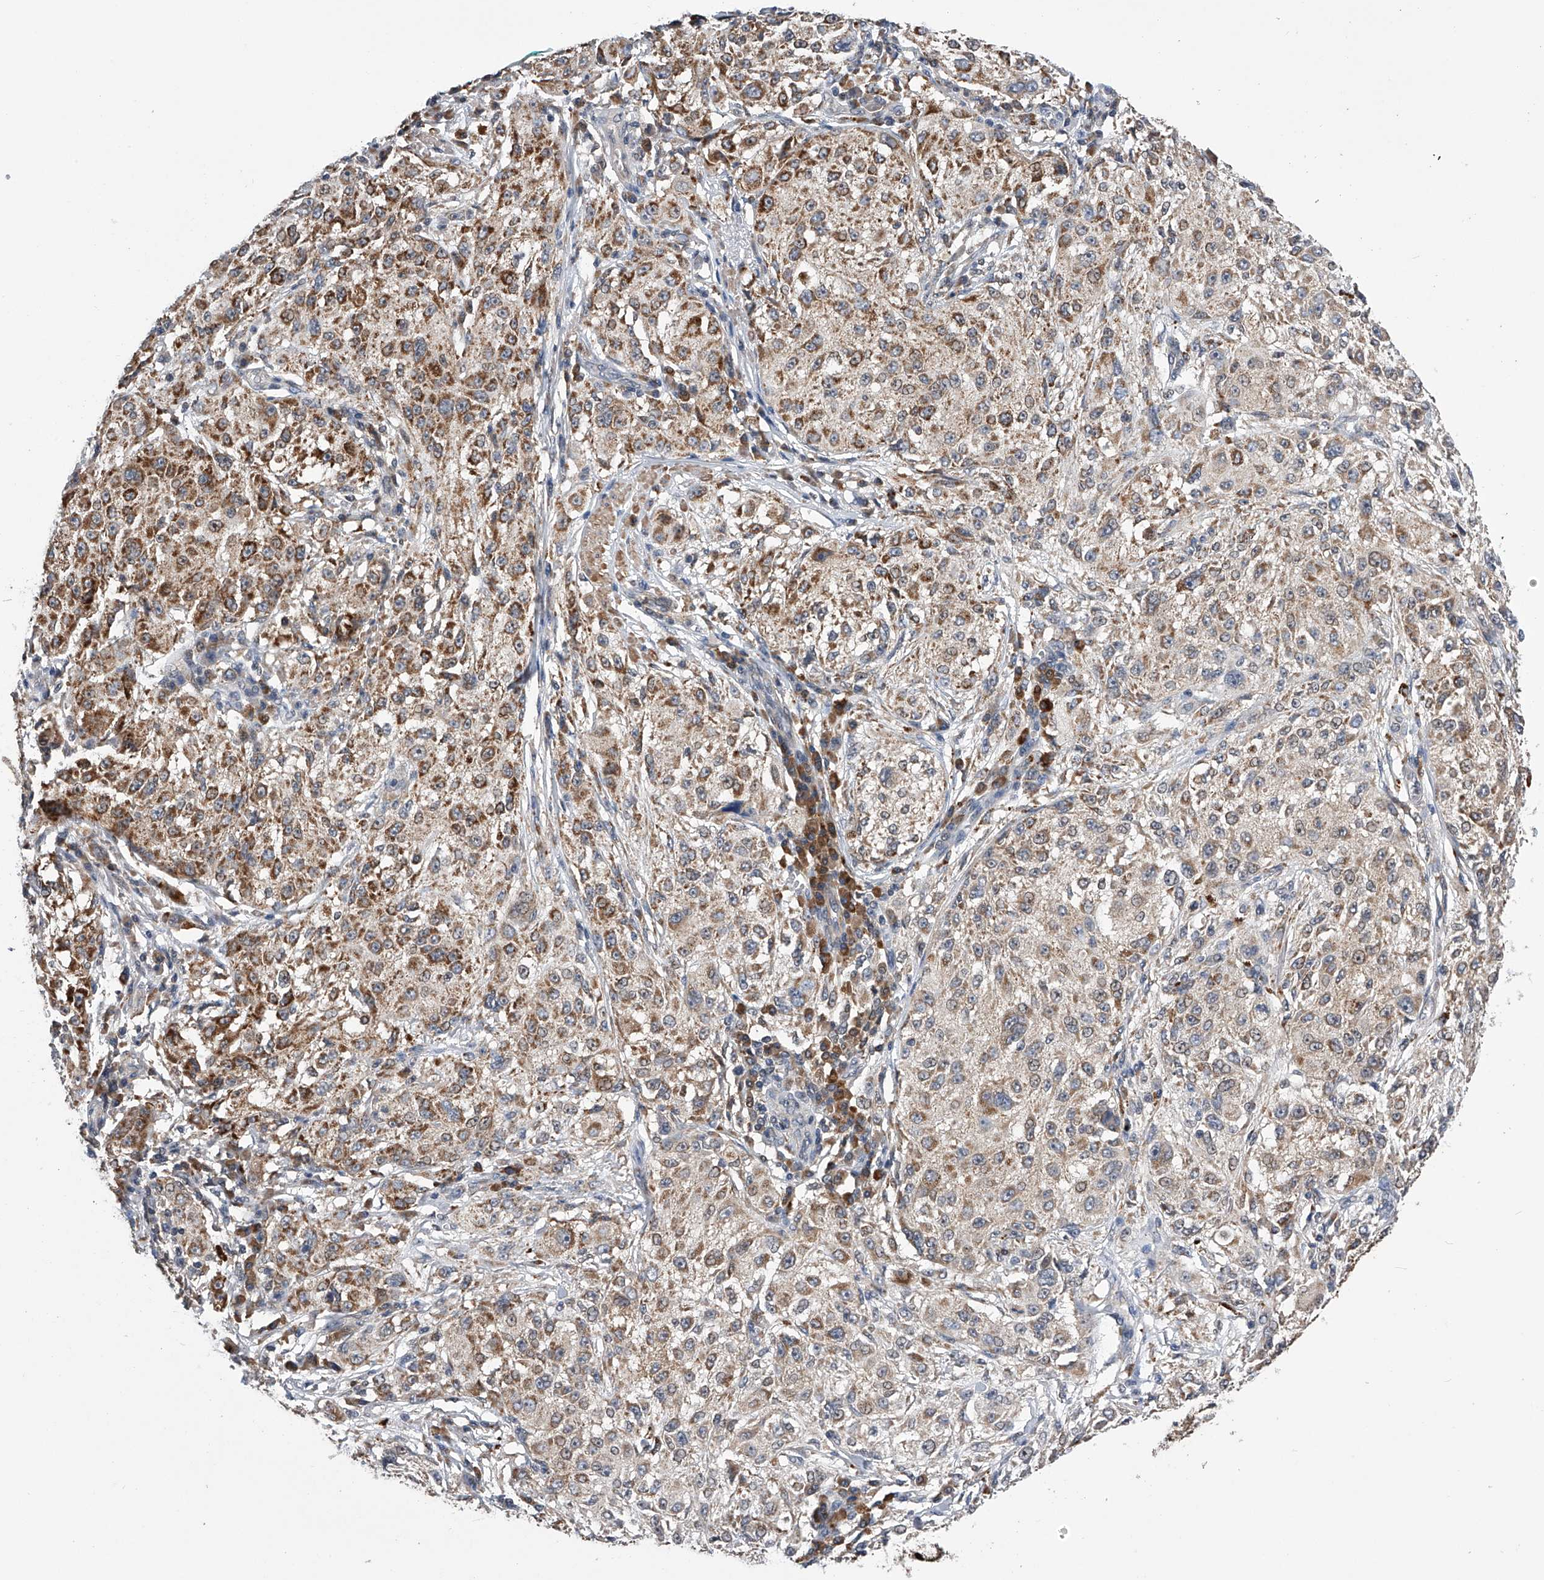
{"staining": {"intensity": "moderate", "quantity": "25%-75%", "location": "cytoplasmic/membranous"}, "tissue": "melanoma", "cell_type": "Tumor cells", "image_type": "cancer", "snomed": [{"axis": "morphology", "description": "Necrosis, NOS"}, {"axis": "morphology", "description": "Malignant melanoma, NOS"}, {"axis": "topography", "description": "Skin"}], "caption": "Protein expression by IHC demonstrates moderate cytoplasmic/membranous expression in approximately 25%-75% of tumor cells in melanoma. (IHC, brightfield microscopy, high magnification).", "gene": "SPOCK1", "patient": {"sex": "female", "age": 87}}